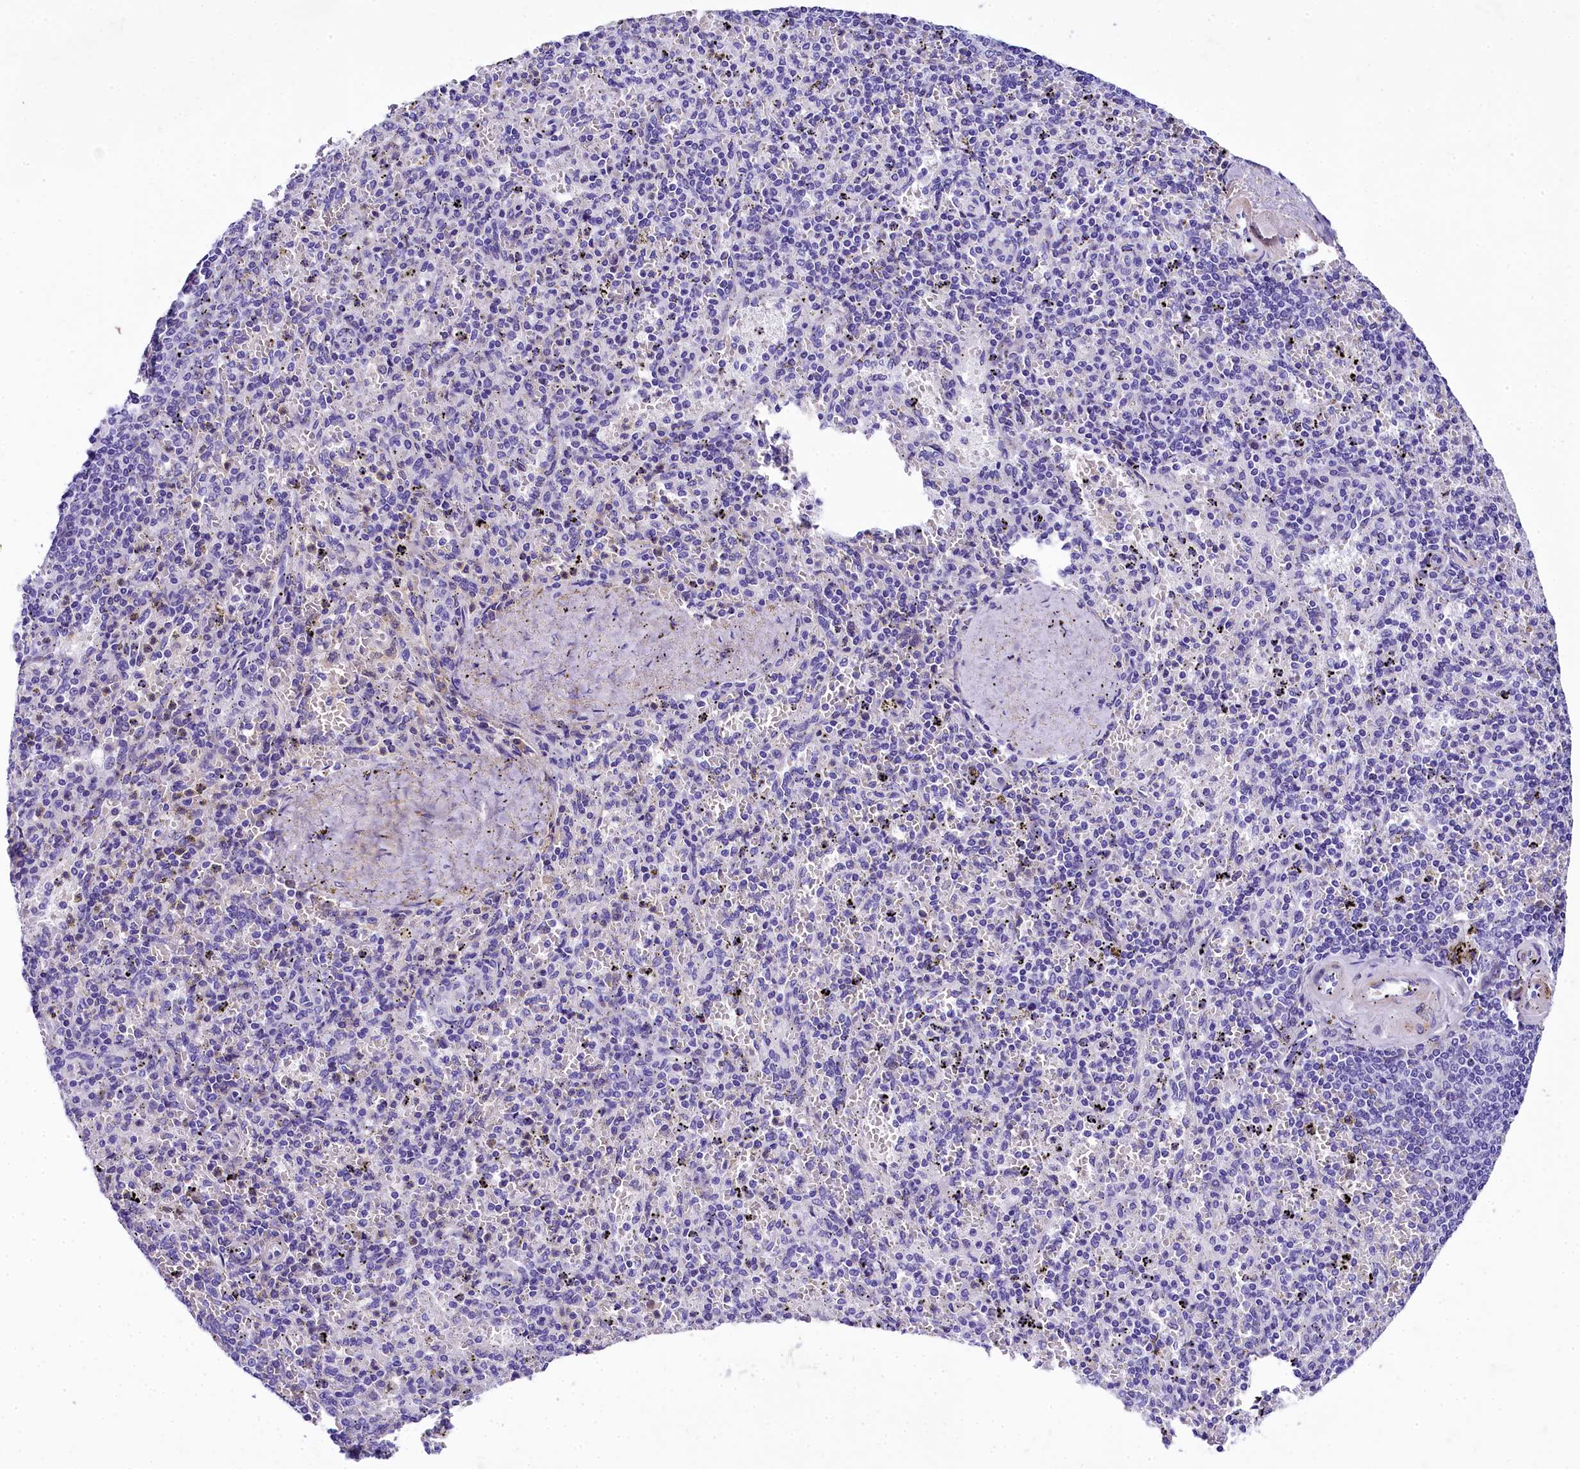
{"staining": {"intensity": "negative", "quantity": "none", "location": "none"}, "tissue": "spleen", "cell_type": "Cells in red pulp", "image_type": "normal", "snomed": [{"axis": "morphology", "description": "Normal tissue, NOS"}, {"axis": "topography", "description": "Spleen"}], "caption": "This is a photomicrograph of immunohistochemistry staining of benign spleen, which shows no staining in cells in red pulp.", "gene": "SOD3", "patient": {"sex": "male", "age": 82}}